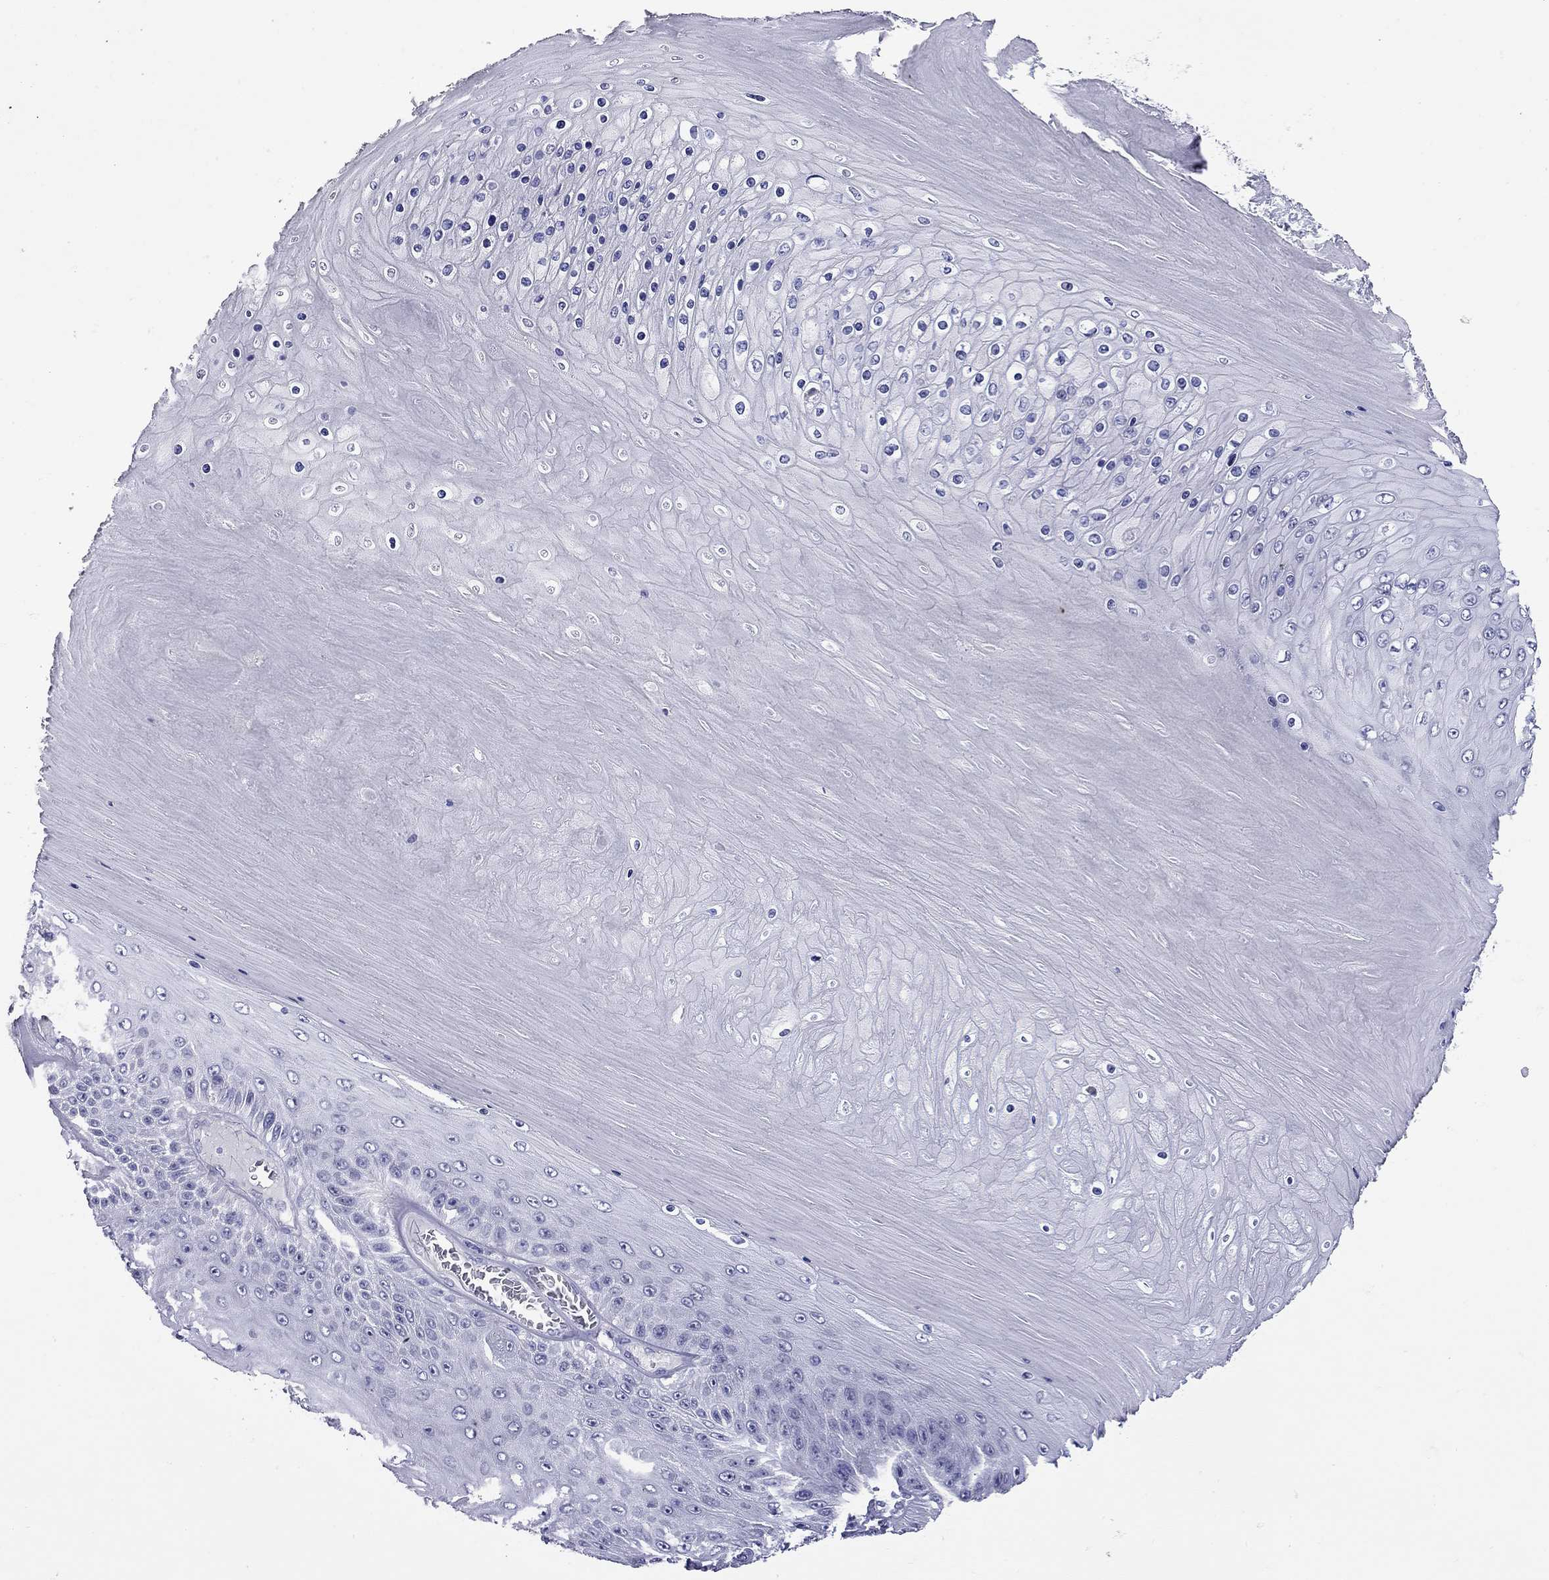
{"staining": {"intensity": "negative", "quantity": "none", "location": "none"}, "tissue": "skin cancer", "cell_type": "Tumor cells", "image_type": "cancer", "snomed": [{"axis": "morphology", "description": "Squamous cell carcinoma, NOS"}, {"axis": "topography", "description": "Skin"}], "caption": "Immunohistochemical staining of human skin squamous cell carcinoma shows no significant expression in tumor cells.", "gene": "C8orf88", "patient": {"sex": "male", "age": 62}}